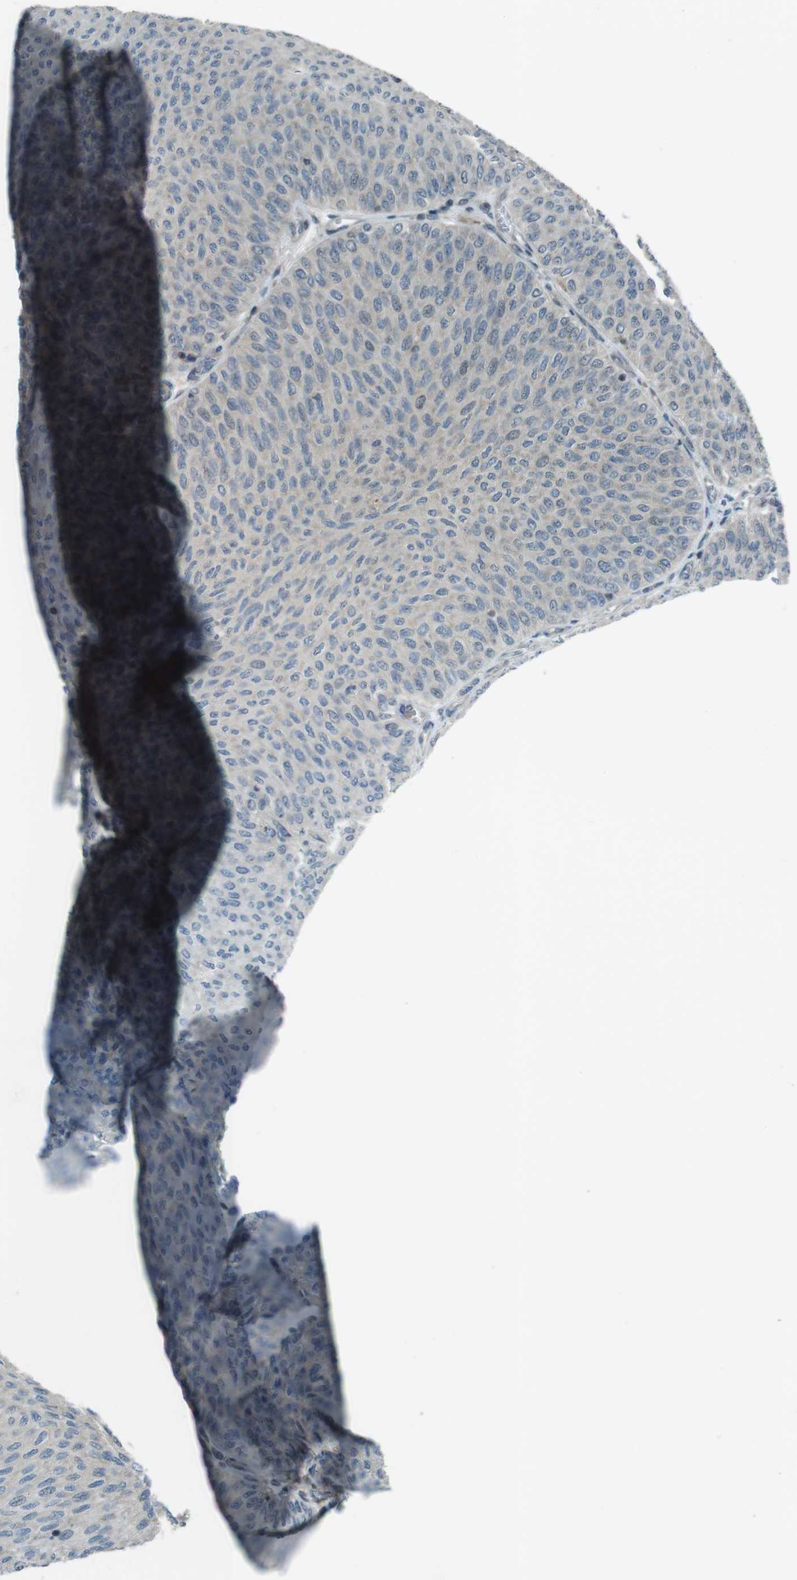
{"staining": {"intensity": "negative", "quantity": "none", "location": "none"}, "tissue": "urothelial cancer", "cell_type": "Tumor cells", "image_type": "cancer", "snomed": [{"axis": "morphology", "description": "Urothelial carcinoma, Low grade"}, {"axis": "topography", "description": "Urinary bladder"}], "caption": "The histopathology image exhibits no significant expression in tumor cells of urothelial cancer.", "gene": "ZYX", "patient": {"sex": "male", "age": 78}}